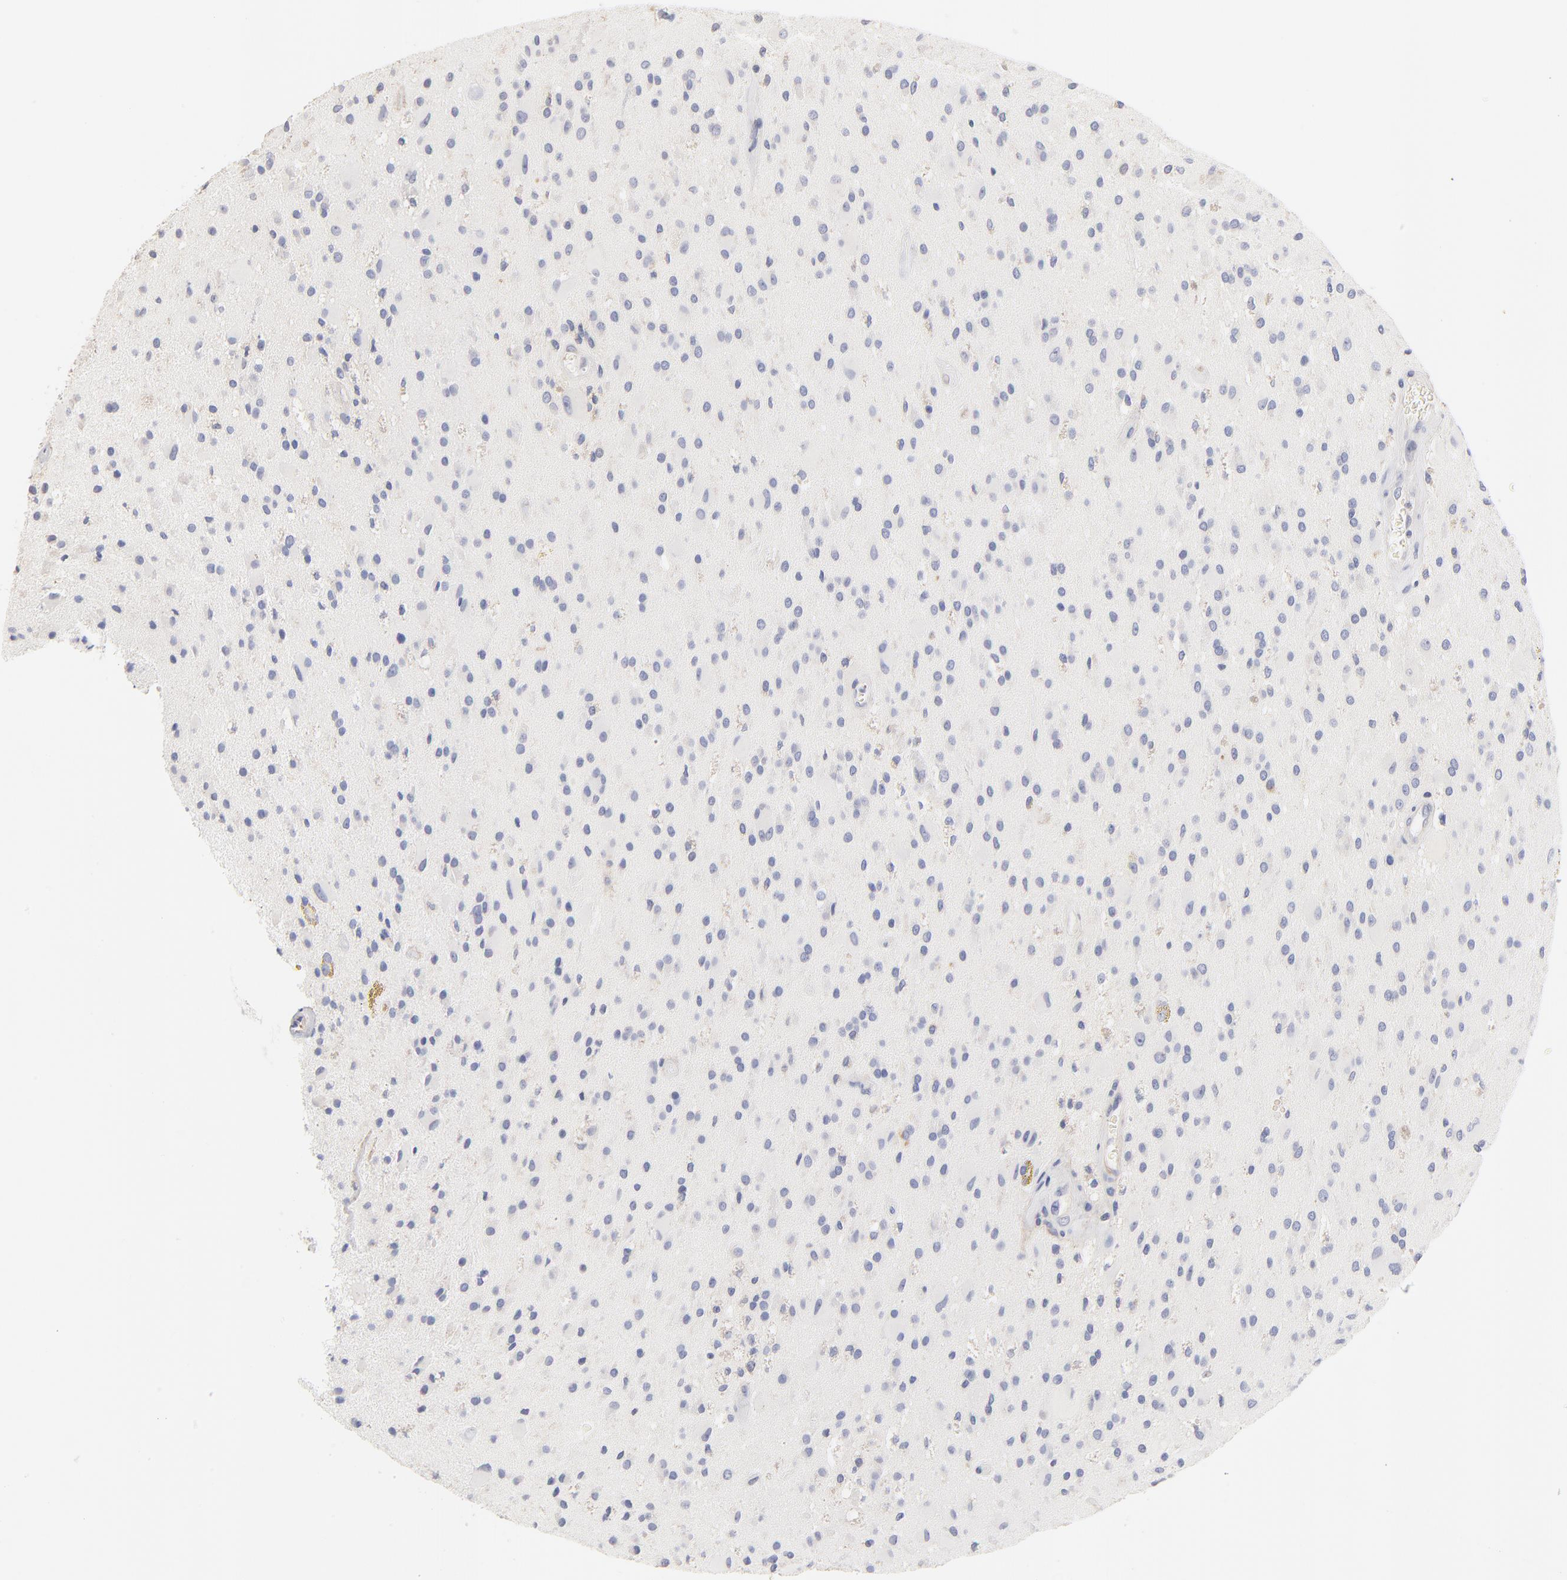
{"staining": {"intensity": "negative", "quantity": "none", "location": "none"}, "tissue": "glioma", "cell_type": "Tumor cells", "image_type": "cancer", "snomed": [{"axis": "morphology", "description": "Glioma, malignant, High grade"}, {"axis": "topography", "description": "Brain"}], "caption": "The micrograph demonstrates no significant staining in tumor cells of malignant glioma (high-grade). (Stains: DAB immunohistochemistry (IHC) with hematoxylin counter stain, Microscopy: brightfield microscopy at high magnification).", "gene": "ITGA8", "patient": {"sex": "female", "age": 60}}